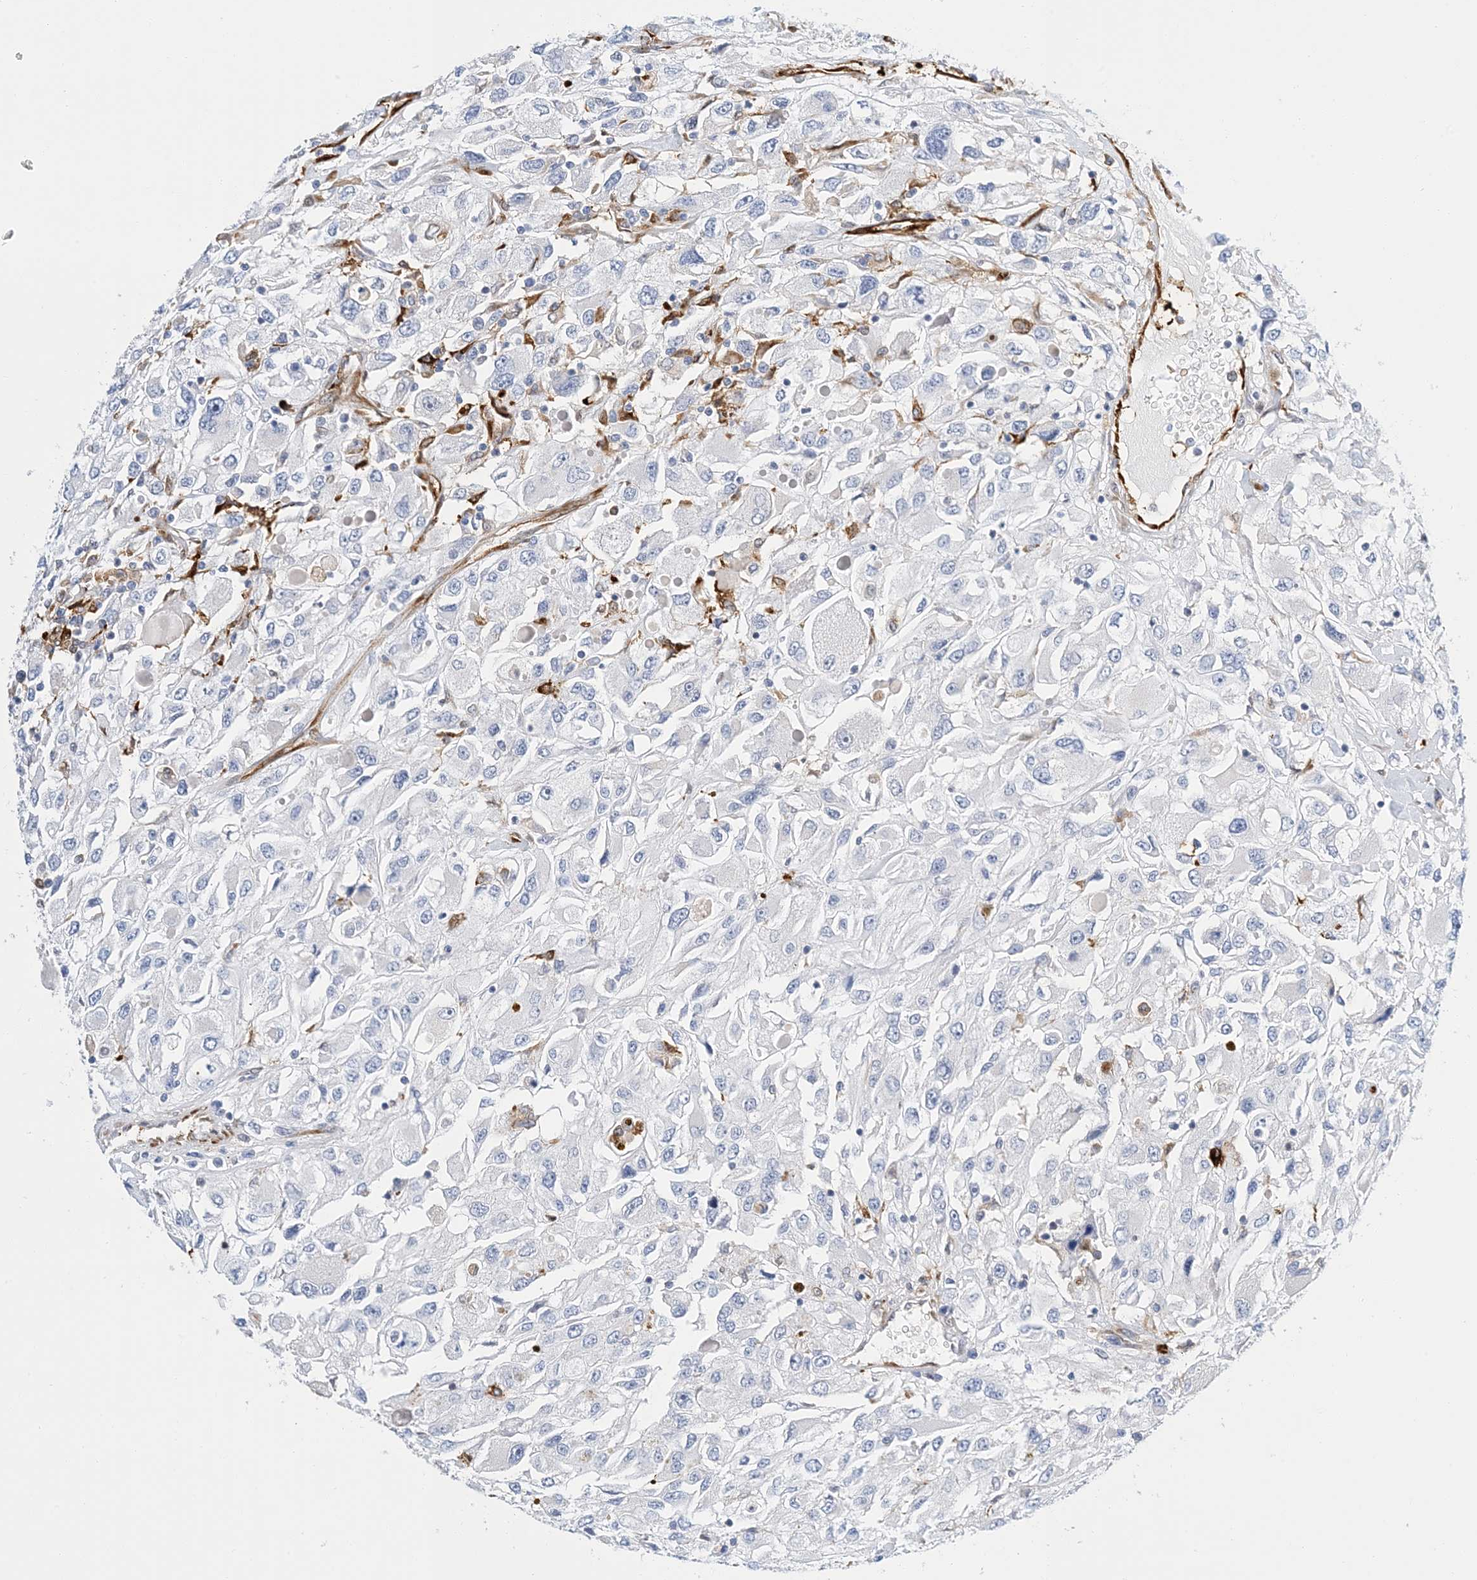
{"staining": {"intensity": "negative", "quantity": "none", "location": "none"}, "tissue": "renal cancer", "cell_type": "Tumor cells", "image_type": "cancer", "snomed": [{"axis": "morphology", "description": "Adenocarcinoma, NOS"}, {"axis": "topography", "description": "Kidney"}], "caption": "Tumor cells are negative for brown protein staining in adenocarcinoma (renal).", "gene": "PCDHA2", "patient": {"sex": "female", "age": 52}}